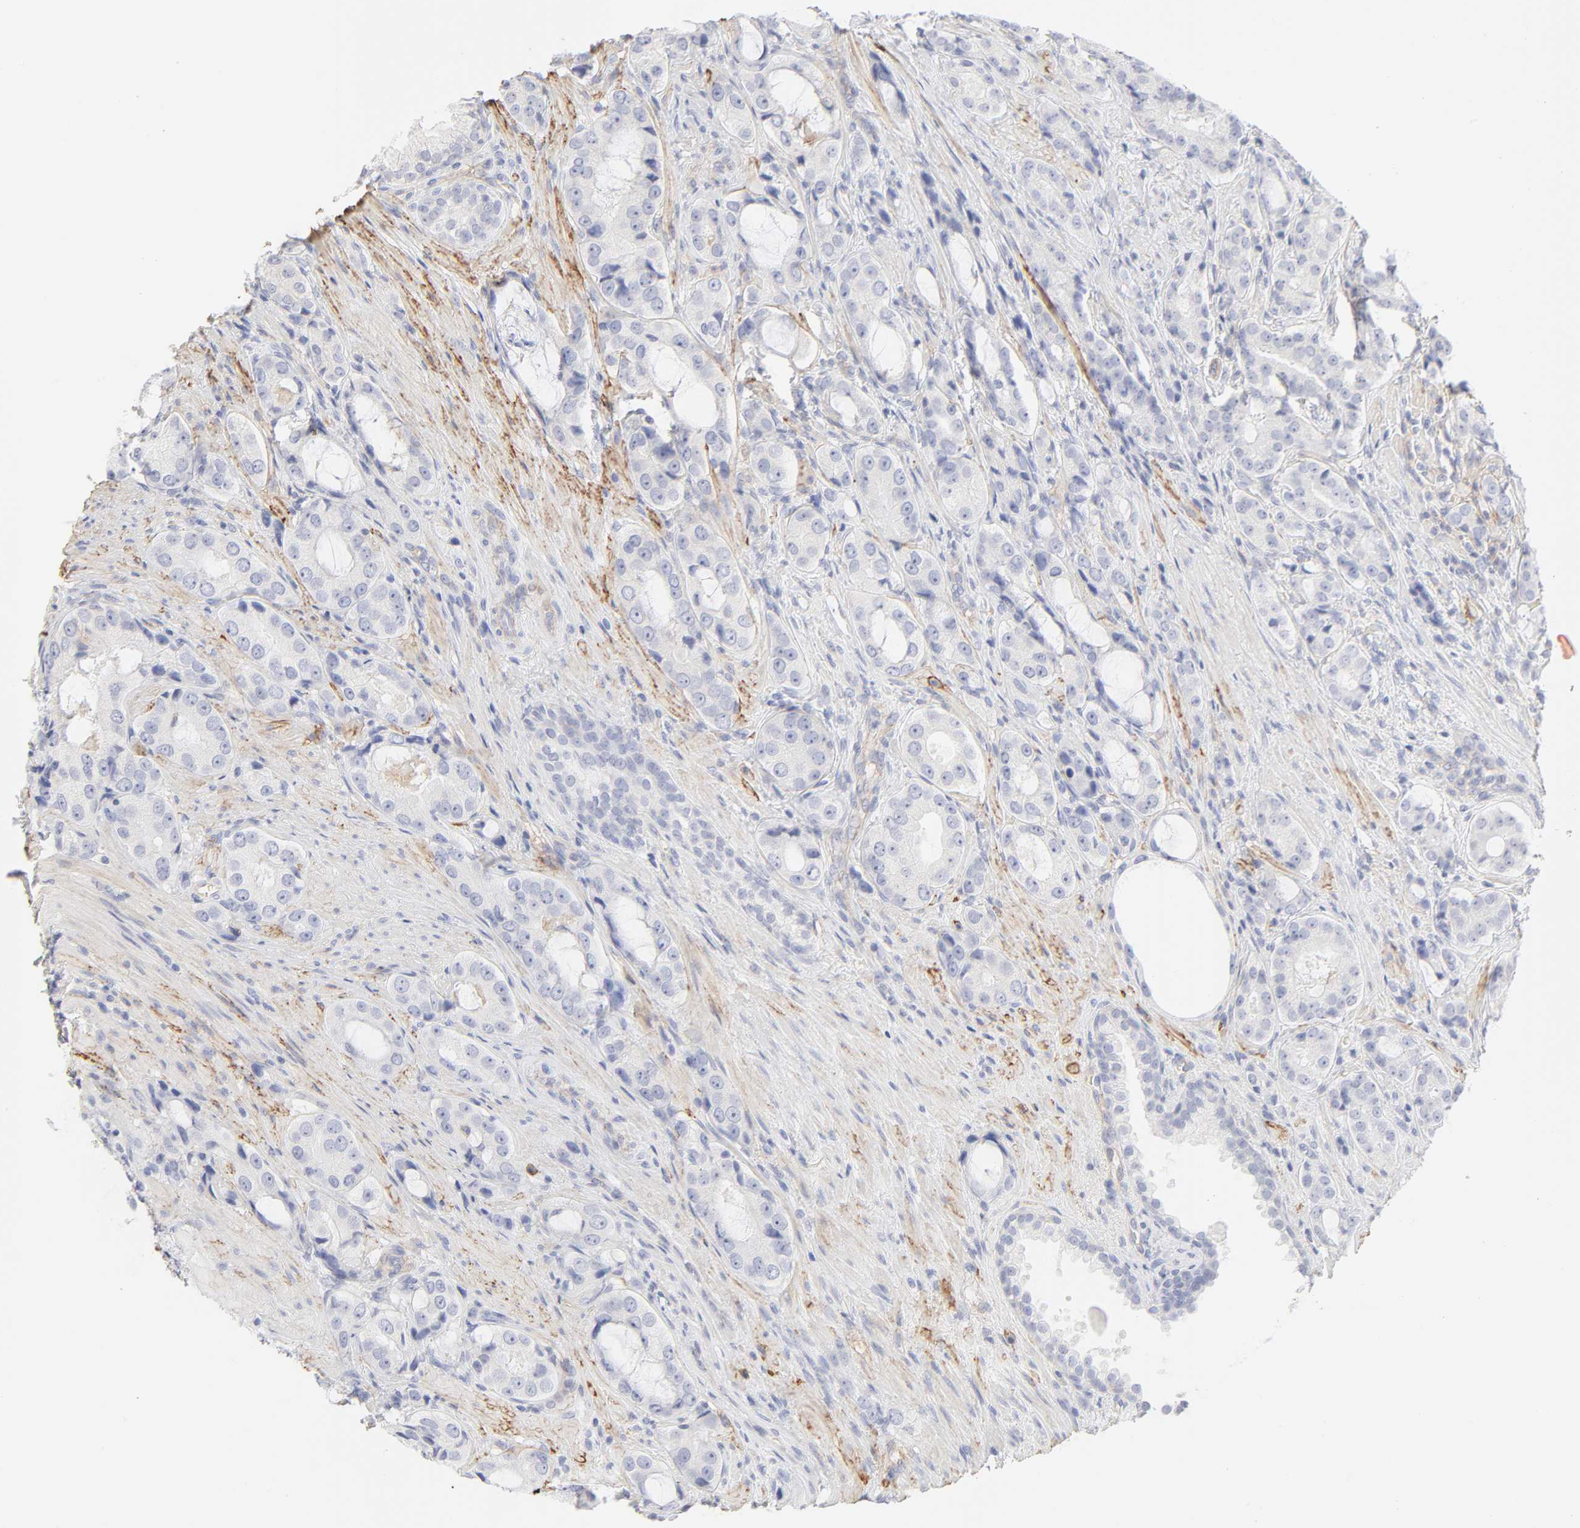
{"staining": {"intensity": "negative", "quantity": "none", "location": "none"}, "tissue": "prostate cancer", "cell_type": "Tumor cells", "image_type": "cancer", "snomed": [{"axis": "morphology", "description": "Adenocarcinoma, High grade"}, {"axis": "topography", "description": "Prostate"}], "caption": "High magnification brightfield microscopy of high-grade adenocarcinoma (prostate) stained with DAB (3,3'-diaminobenzidine) (brown) and counterstained with hematoxylin (blue): tumor cells show no significant expression.", "gene": "ITGA5", "patient": {"sex": "male", "age": 72}}